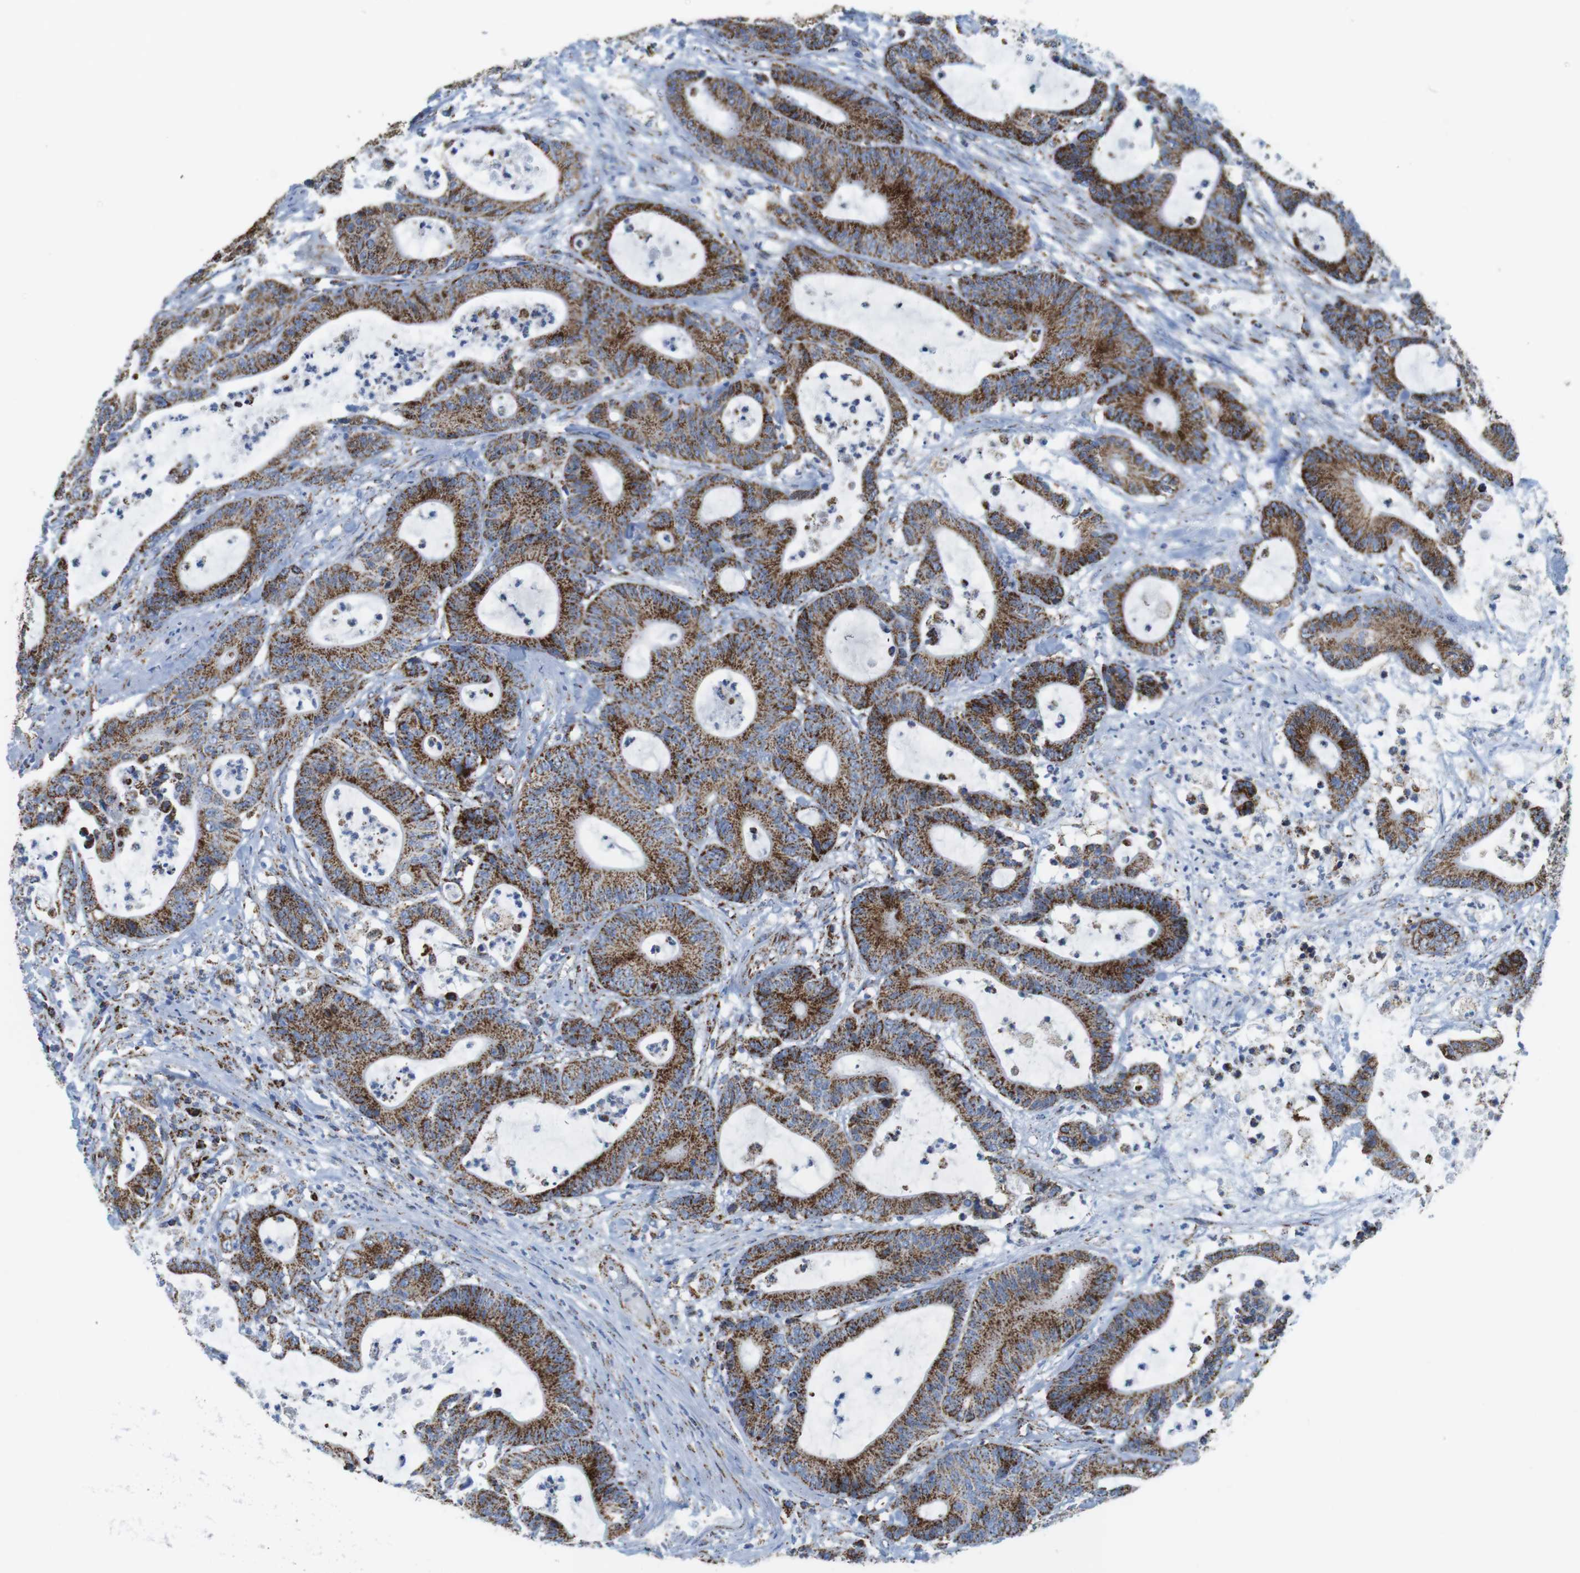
{"staining": {"intensity": "moderate", "quantity": ">75%", "location": "cytoplasmic/membranous"}, "tissue": "colorectal cancer", "cell_type": "Tumor cells", "image_type": "cancer", "snomed": [{"axis": "morphology", "description": "Adenocarcinoma, NOS"}, {"axis": "topography", "description": "Colon"}], "caption": "Tumor cells exhibit medium levels of moderate cytoplasmic/membranous positivity in approximately >75% of cells in colorectal cancer.", "gene": "ATP5PO", "patient": {"sex": "female", "age": 84}}